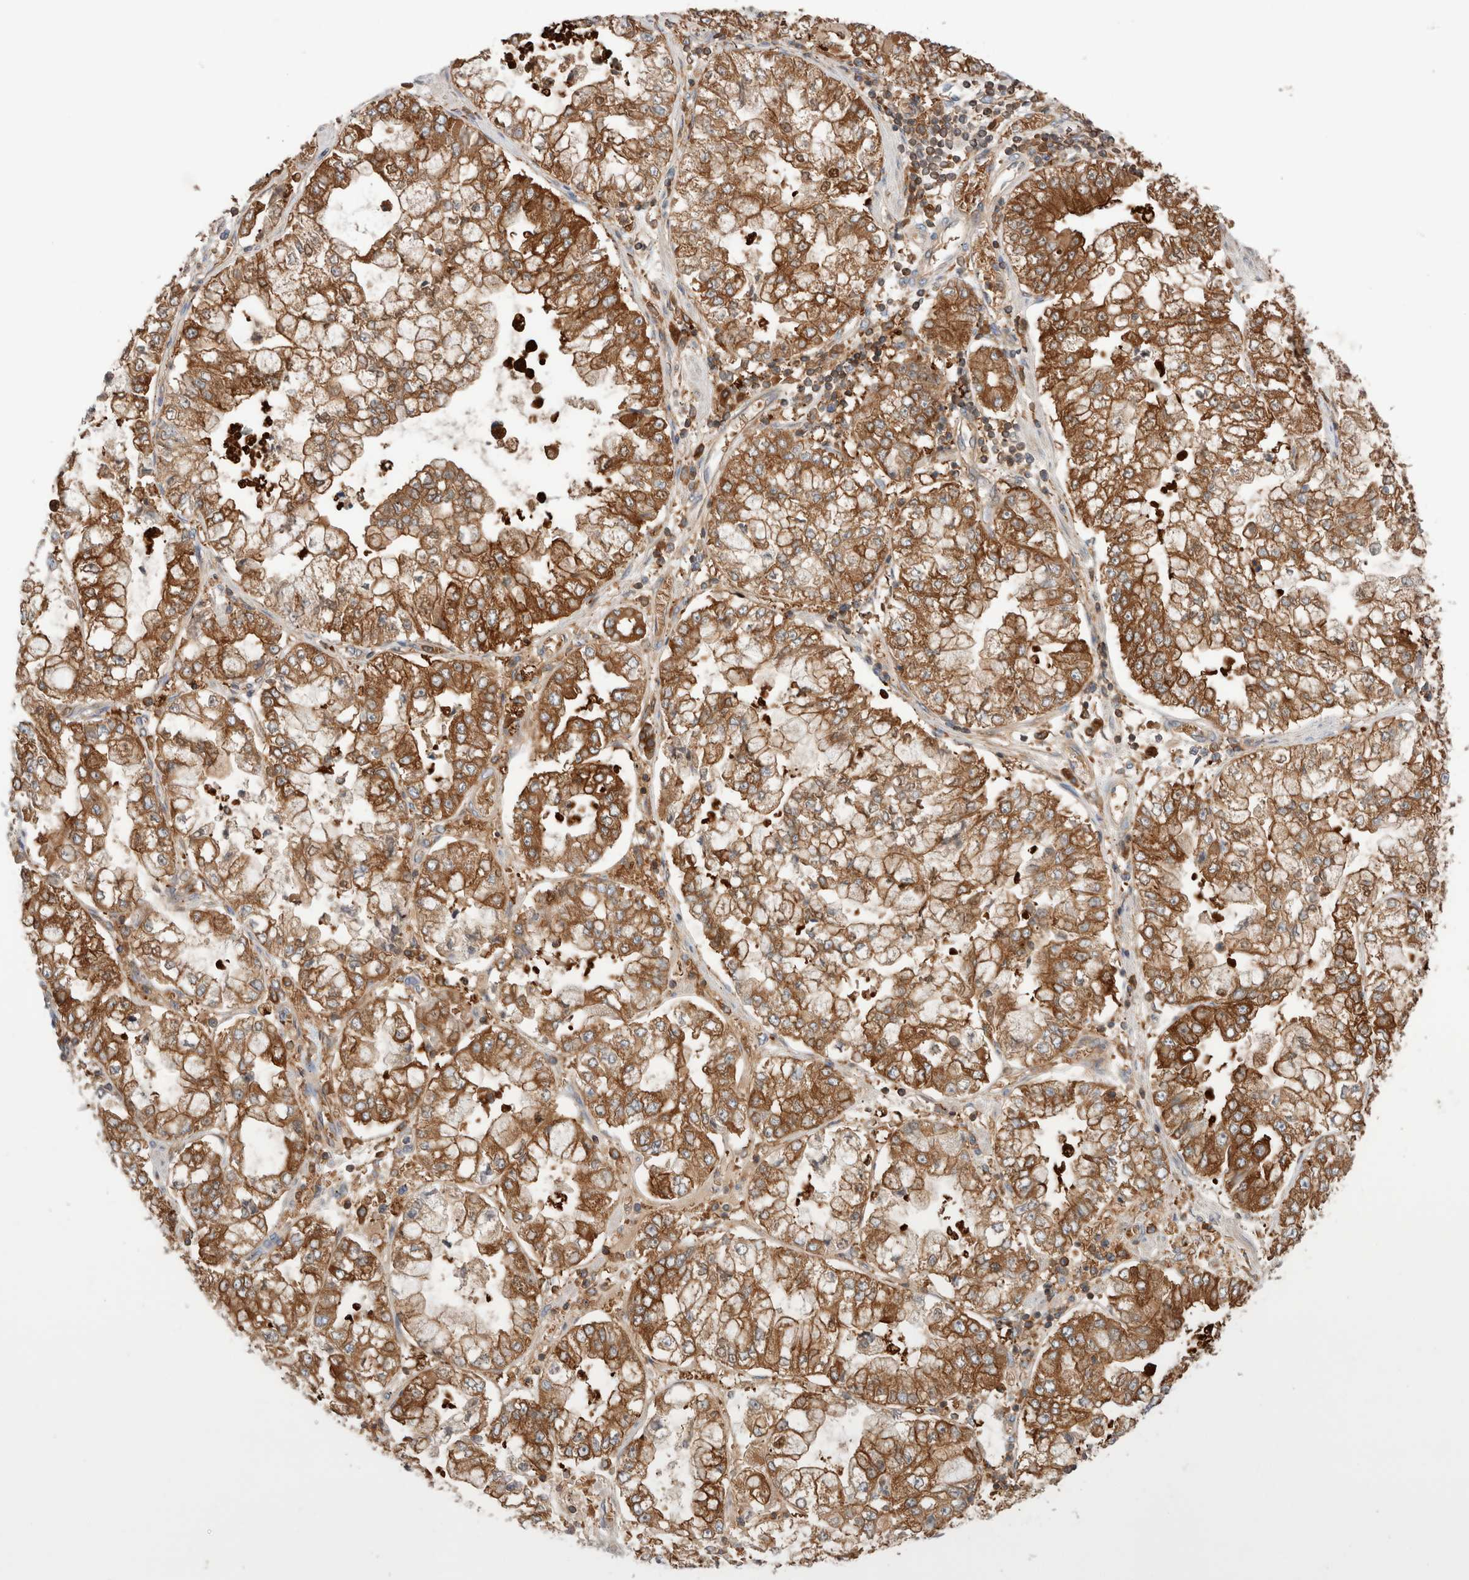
{"staining": {"intensity": "strong", "quantity": ">75%", "location": "cytoplasmic/membranous"}, "tissue": "stomach cancer", "cell_type": "Tumor cells", "image_type": "cancer", "snomed": [{"axis": "morphology", "description": "Adenocarcinoma, NOS"}, {"axis": "topography", "description": "Stomach"}], "caption": "Adenocarcinoma (stomach) tissue demonstrates strong cytoplasmic/membranous expression in approximately >75% of tumor cells", "gene": "KLHL14", "patient": {"sex": "male", "age": 76}}